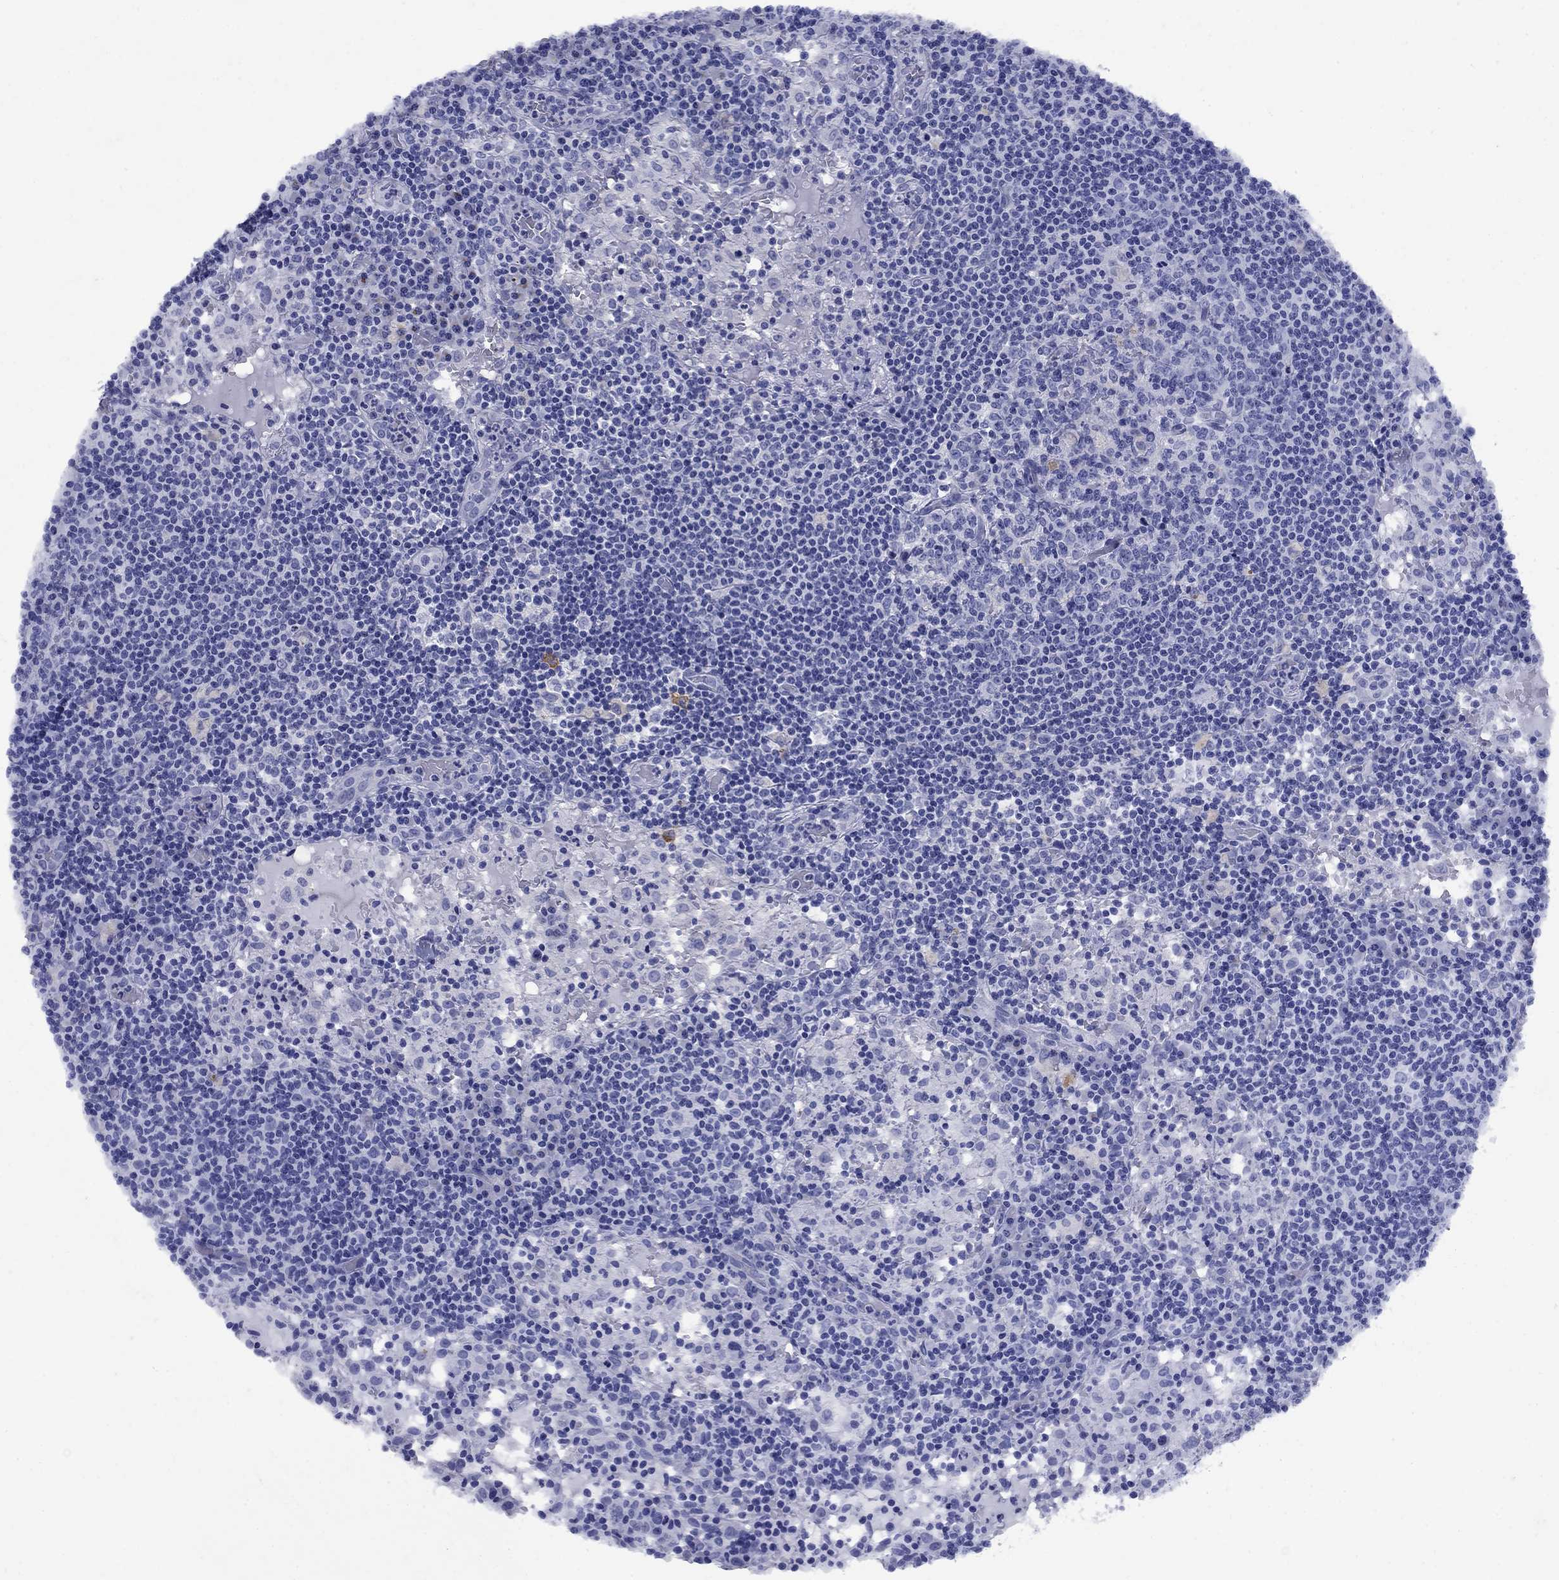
{"staining": {"intensity": "negative", "quantity": "none", "location": "none"}, "tissue": "lymph node", "cell_type": "Germinal center cells", "image_type": "normal", "snomed": [{"axis": "morphology", "description": "Normal tissue, NOS"}, {"axis": "topography", "description": "Lymph node"}], "caption": "This is an immunohistochemistry (IHC) image of normal lymph node. There is no staining in germinal center cells.", "gene": "CD1A", "patient": {"sex": "male", "age": 62}}